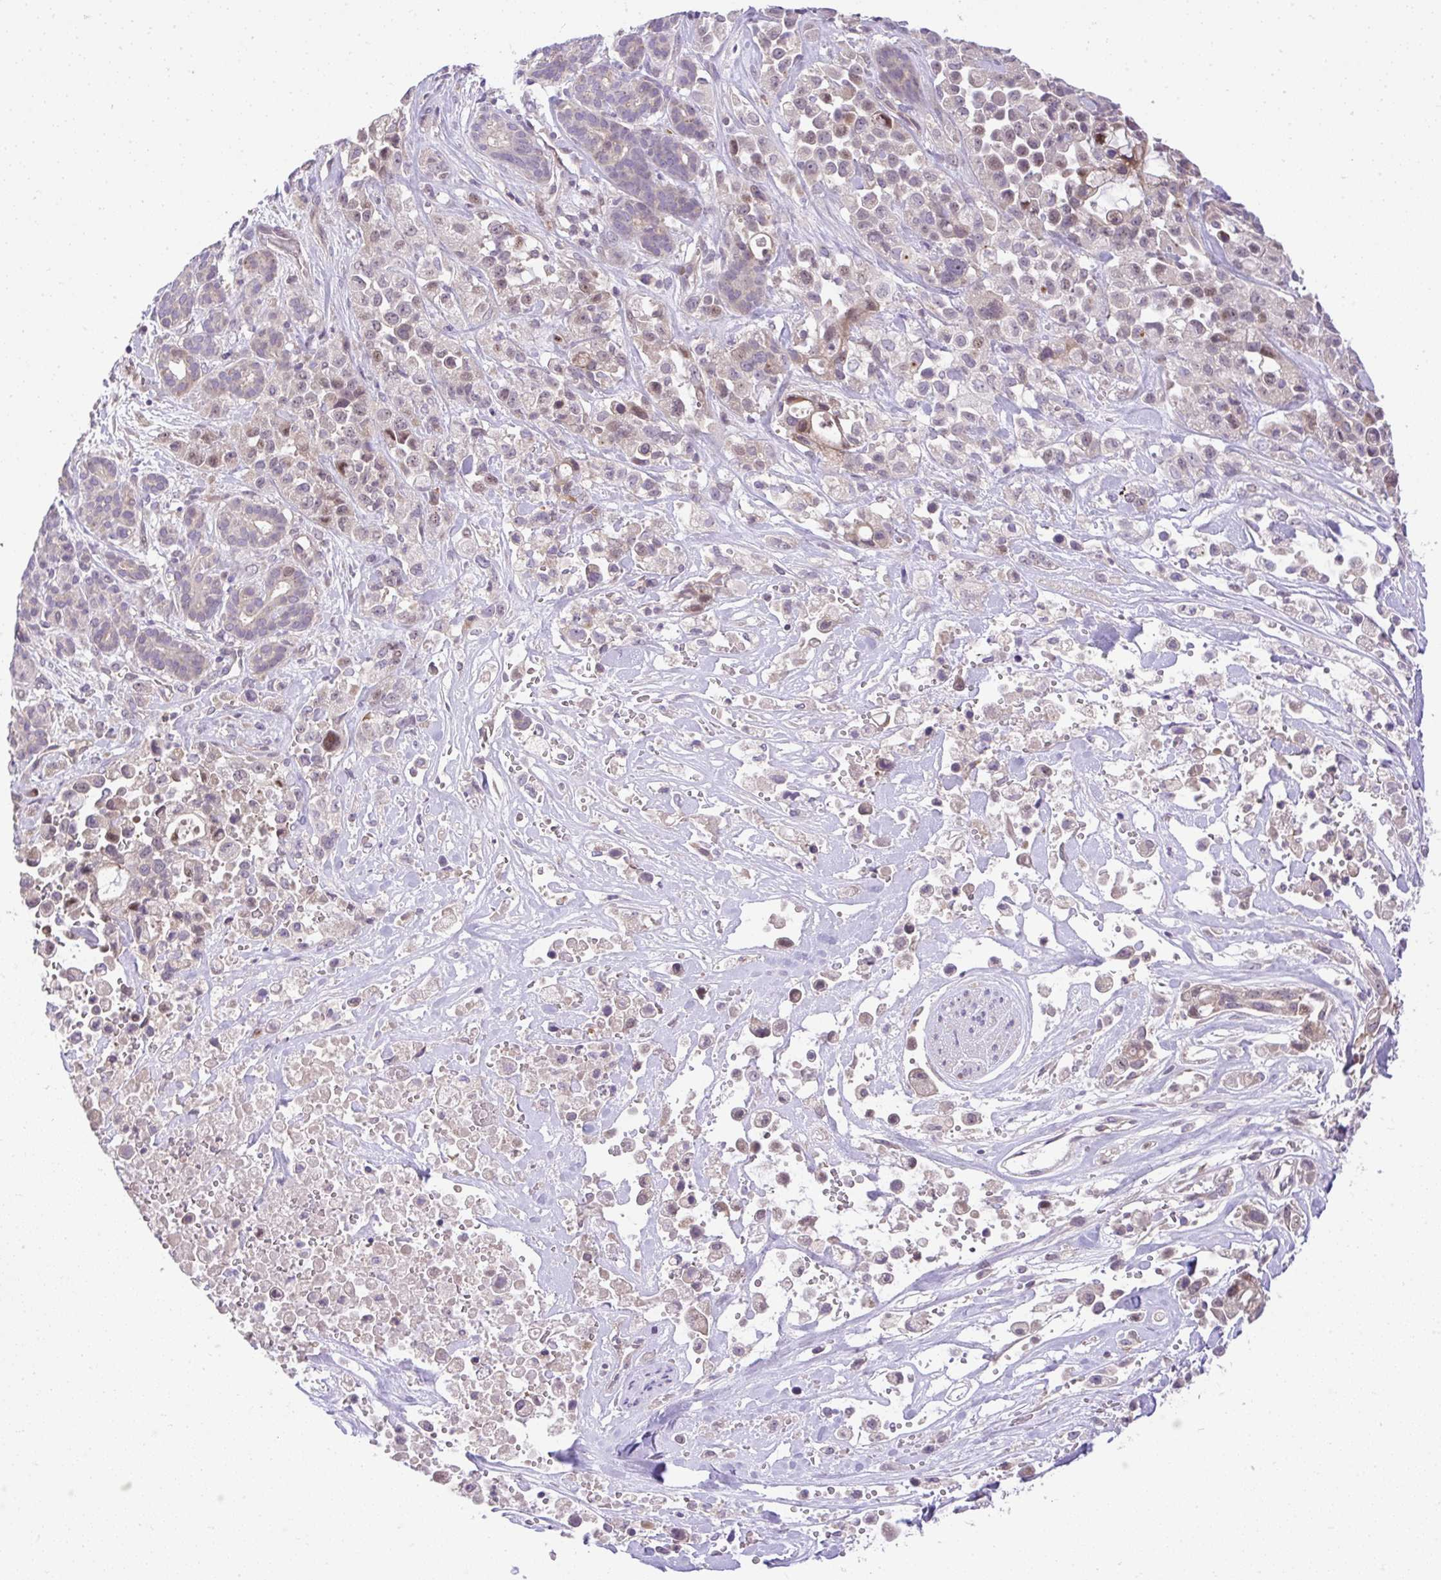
{"staining": {"intensity": "moderate", "quantity": "<25%", "location": "cytoplasmic/membranous,nuclear"}, "tissue": "pancreatic cancer", "cell_type": "Tumor cells", "image_type": "cancer", "snomed": [{"axis": "morphology", "description": "Adenocarcinoma, NOS"}, {"axis": "topography", "description": "Pancreas"}], "caption": "A high-resolution photomicrograph shows immunohistochemistry (IHC) staining of adenocarcinoma (pancreatic), which shows moderate cytoplasmic/membranous and nuclear expression in approximately <25% of tumor cells.", "gene": "CHIA", "patient": {"sex": "male", "age": 44}}